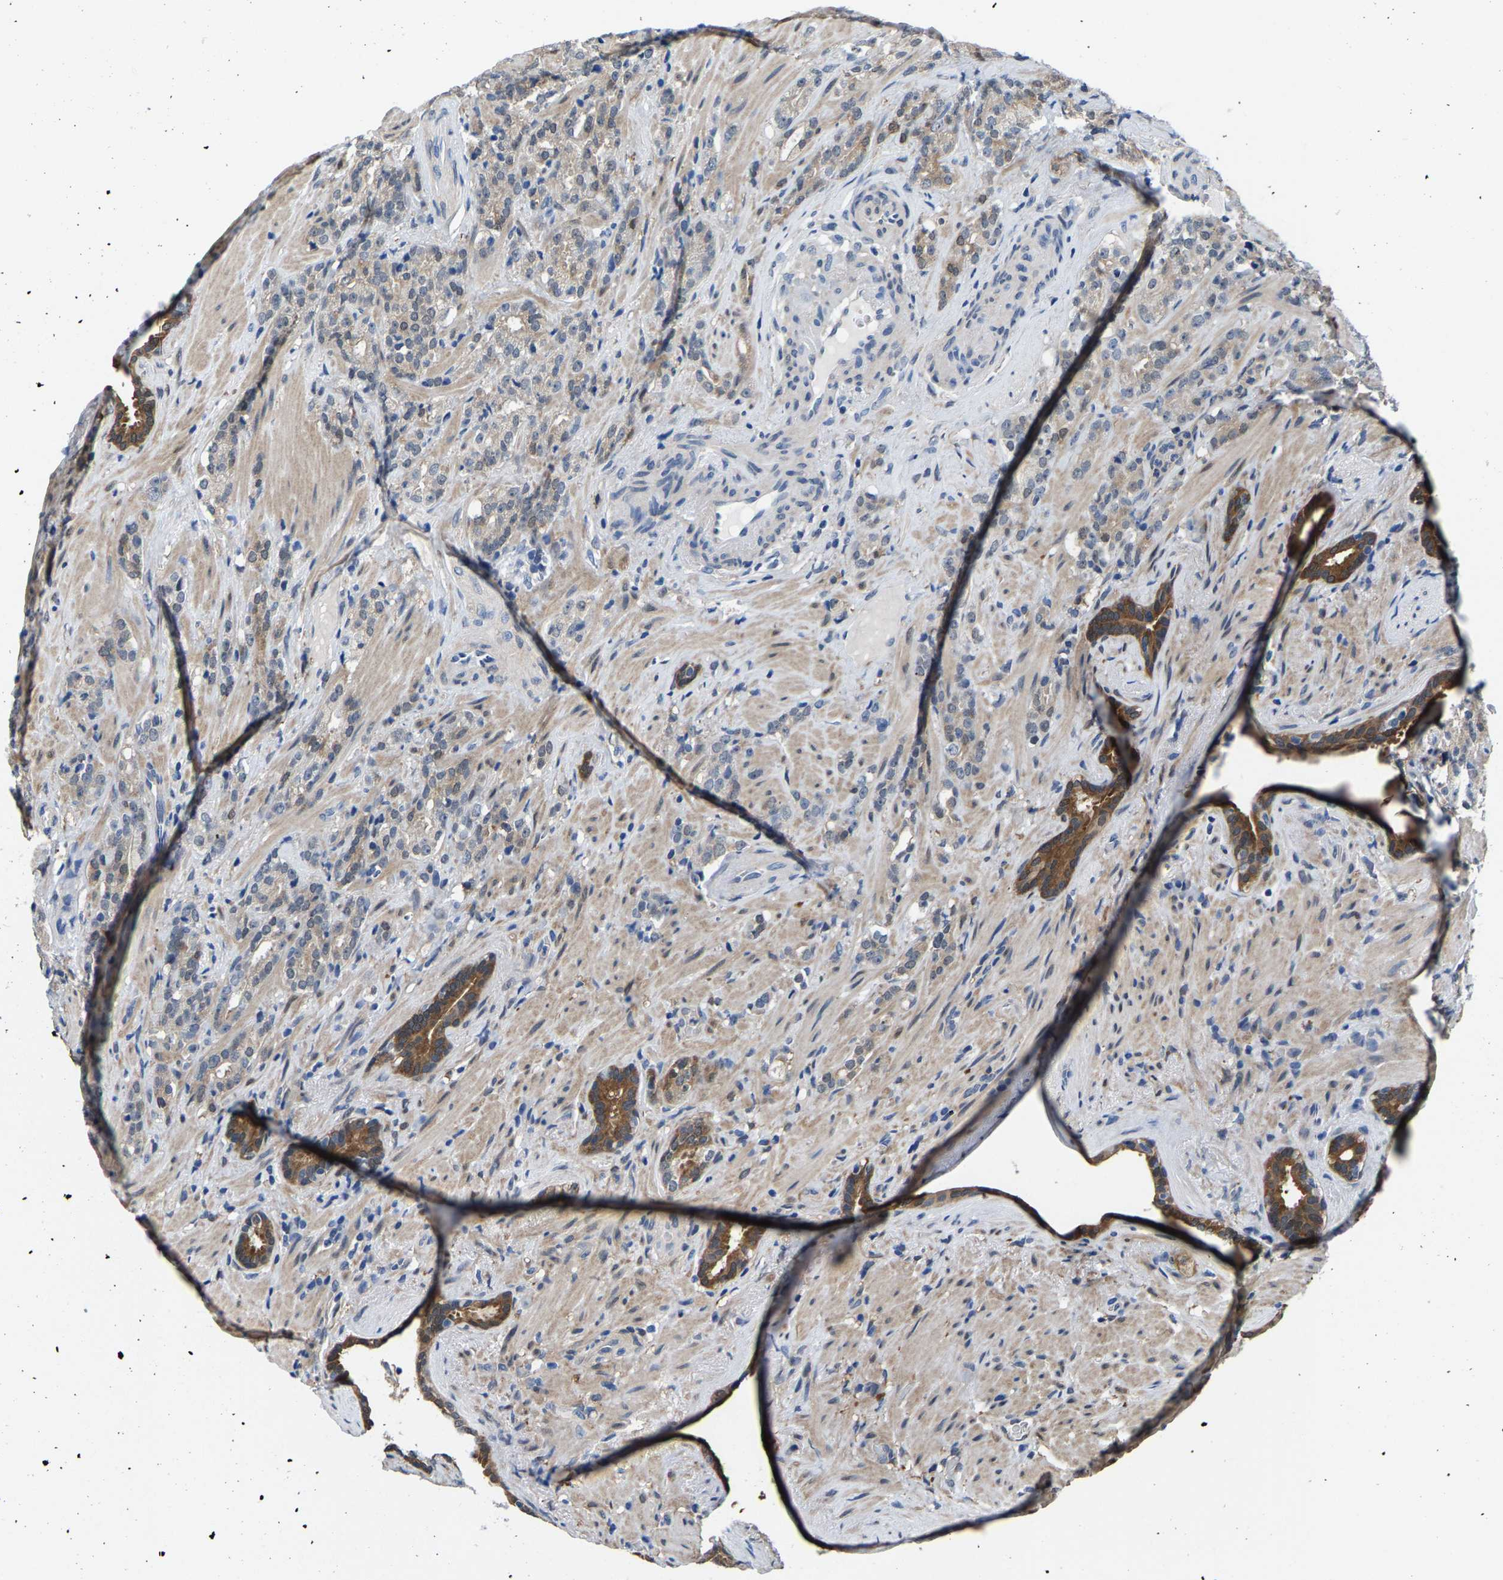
{"staining": {"intensity": "weak", "quantity": "<25%", "location": "cytoplasmic/membranous"}, "tissue": "prostate cancer", "cell_type": "Tumor cells", "image_type": "cancer", "snomed": [{"axis": "morphology", "description": "Adenocarcinoma, High grade"}, {"axis": "topography", "description": "Prostate"}], "caption": "Tumor cells are negative for brown protein staining in prostate high-grade adenocarcinoma.", "gene": "SSH3", "patient": {"sex": "male", "age": 71}}